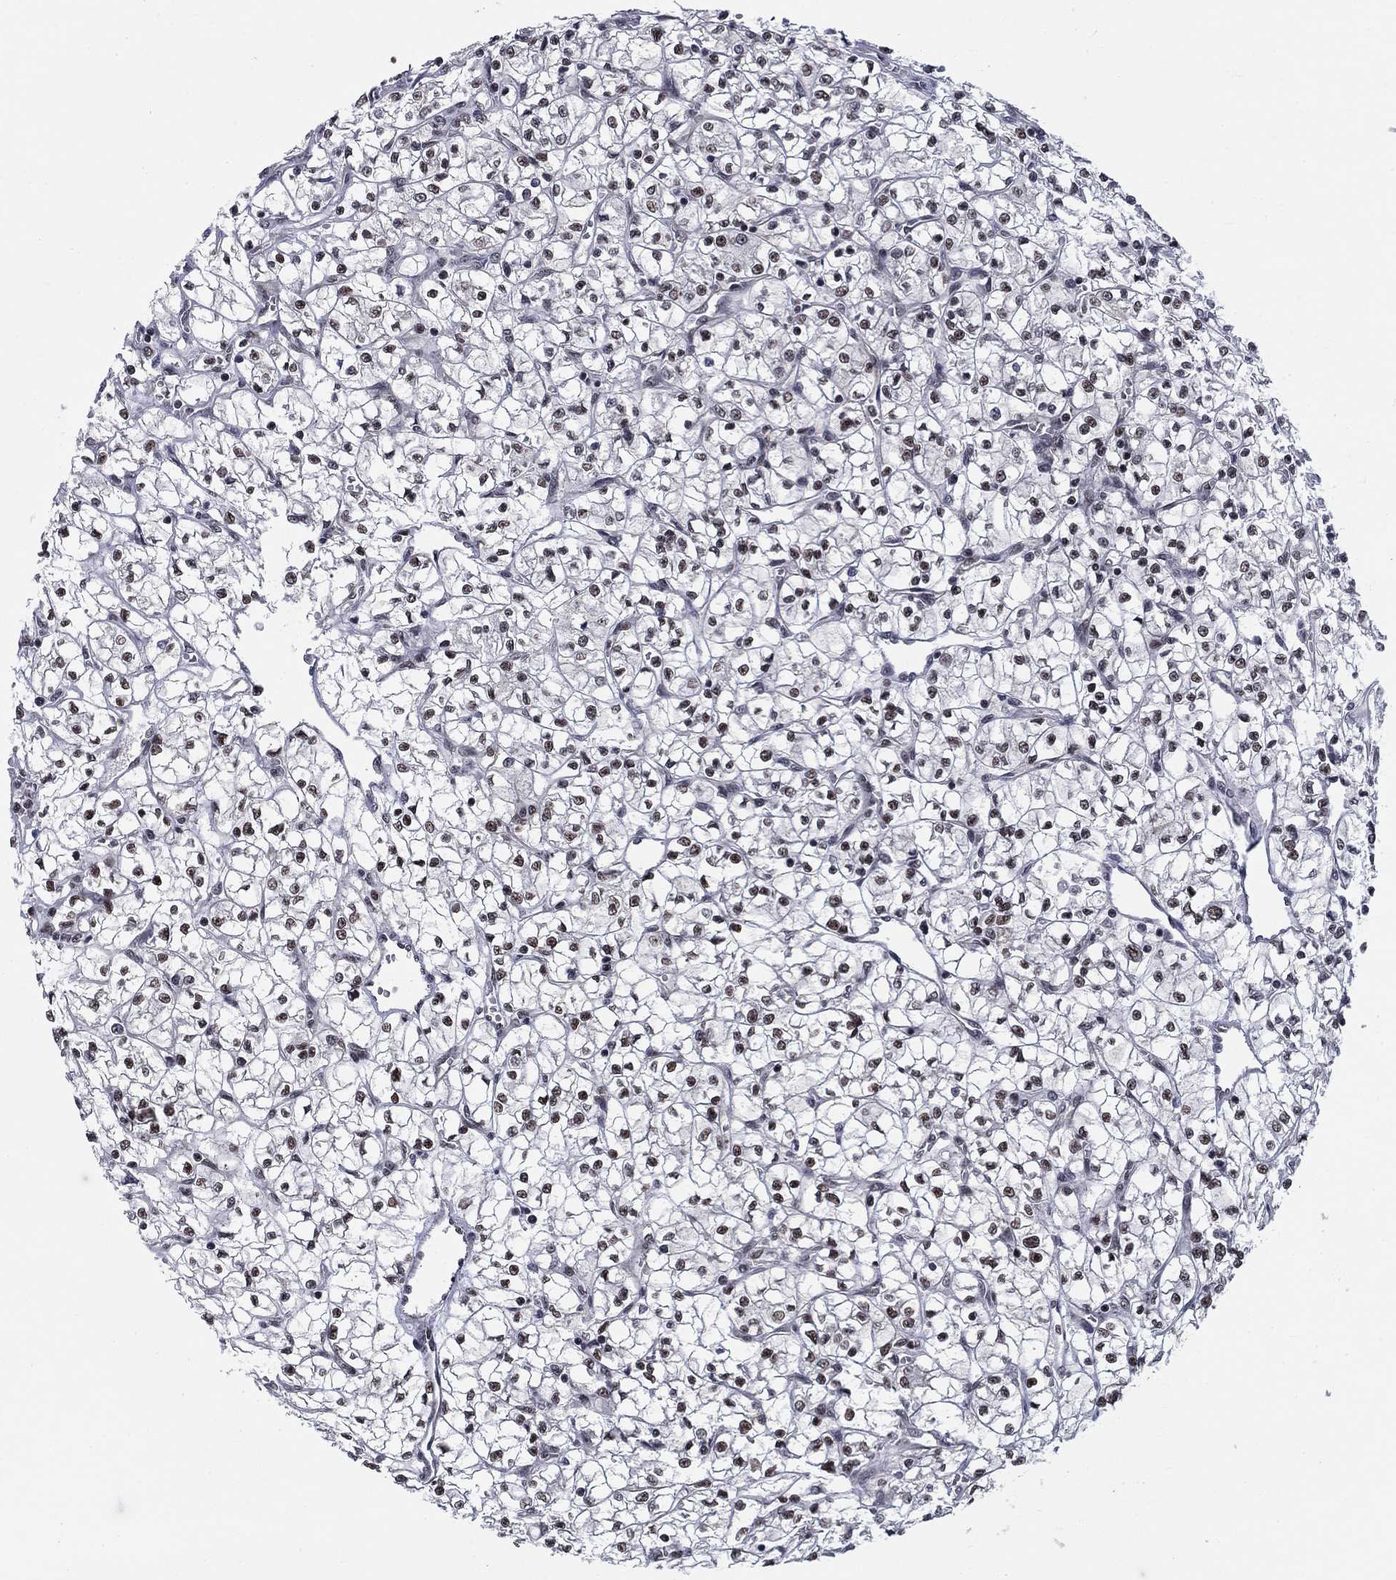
{"staining": {"intensity": "strong", "quantity": "25%-75%", "location": "nuclear"}, "tissue": "renal cancer", "cell_type": "Tumor cells", "image_type": "cancer", "snomed": [{"axis": "morphology", "description": "Adenocarcinoma, NOS"}, {"axis": "topography", "description": "Kidney"}], "caption": "Immunohistochemistry (IHC) image of adenocarcinoma (renal) stained for a protein (brown), which exhibits high levels of strong nuclear staining in about 25%-75% of tumor cells.", "gene": "RPRD1B", "patient": {"sex": "female", "age": 64}}